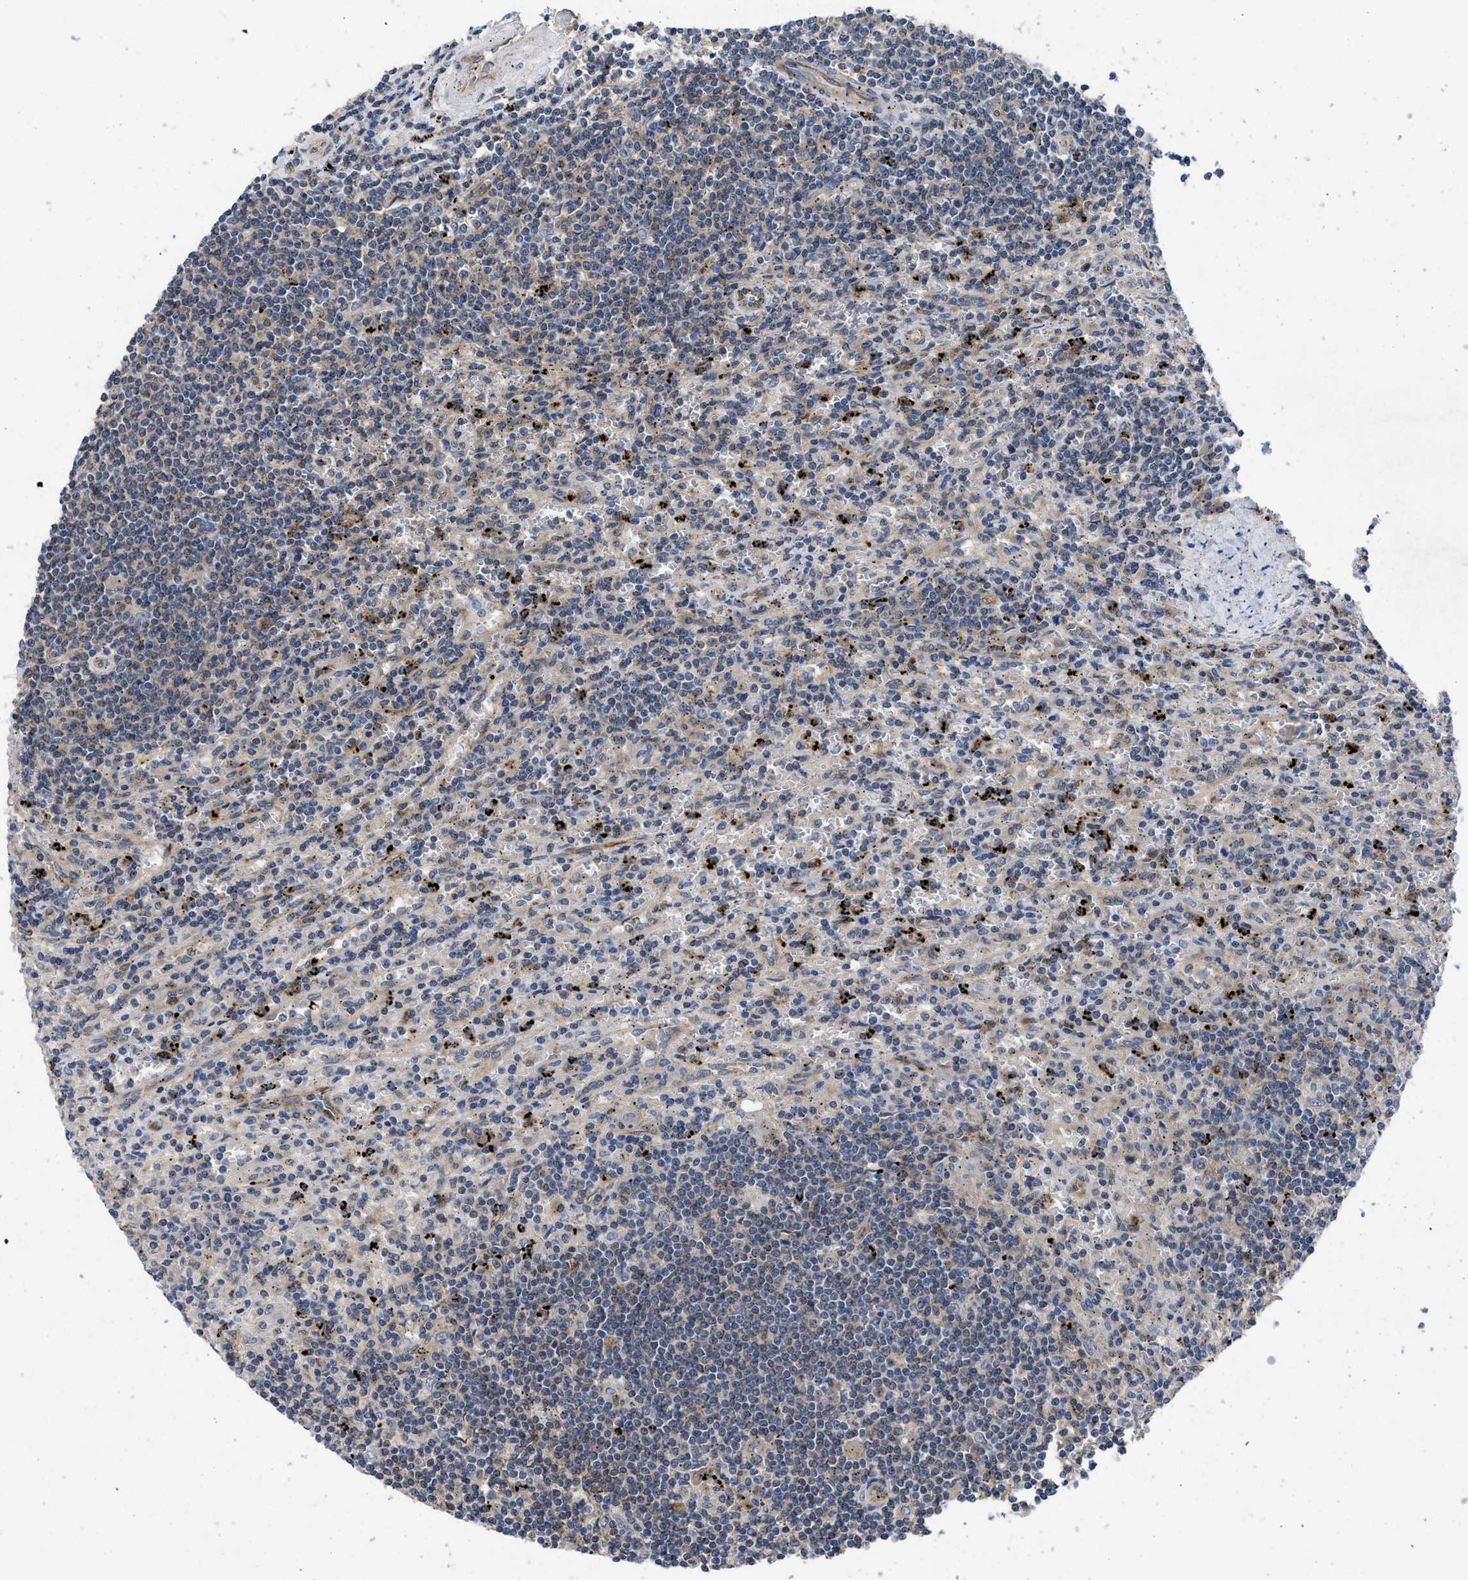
{"staining": {"intensity": "negative", "quantity": "none", "location": "none"}, "tissue": "lymphoma", "cell_type": "Tumor cells", "image_type": "cancer", "snomed": [{"axis": "morphology", "description": "Malignant lymphoma, non-Hodgkin's type, Low grade"}, {"axis": "topography", "description": "Spleen"}], "caption": "Histopathology image shows no significant protein positivity in tumor cells of lymphoma. Brightfield microscopy of immunohistochemistry stained with DAB (brown) and hematoxylin (blue), captured at high magnification.", "gene": "PKD2", "patient": {"sex": "male", "age": 76}}